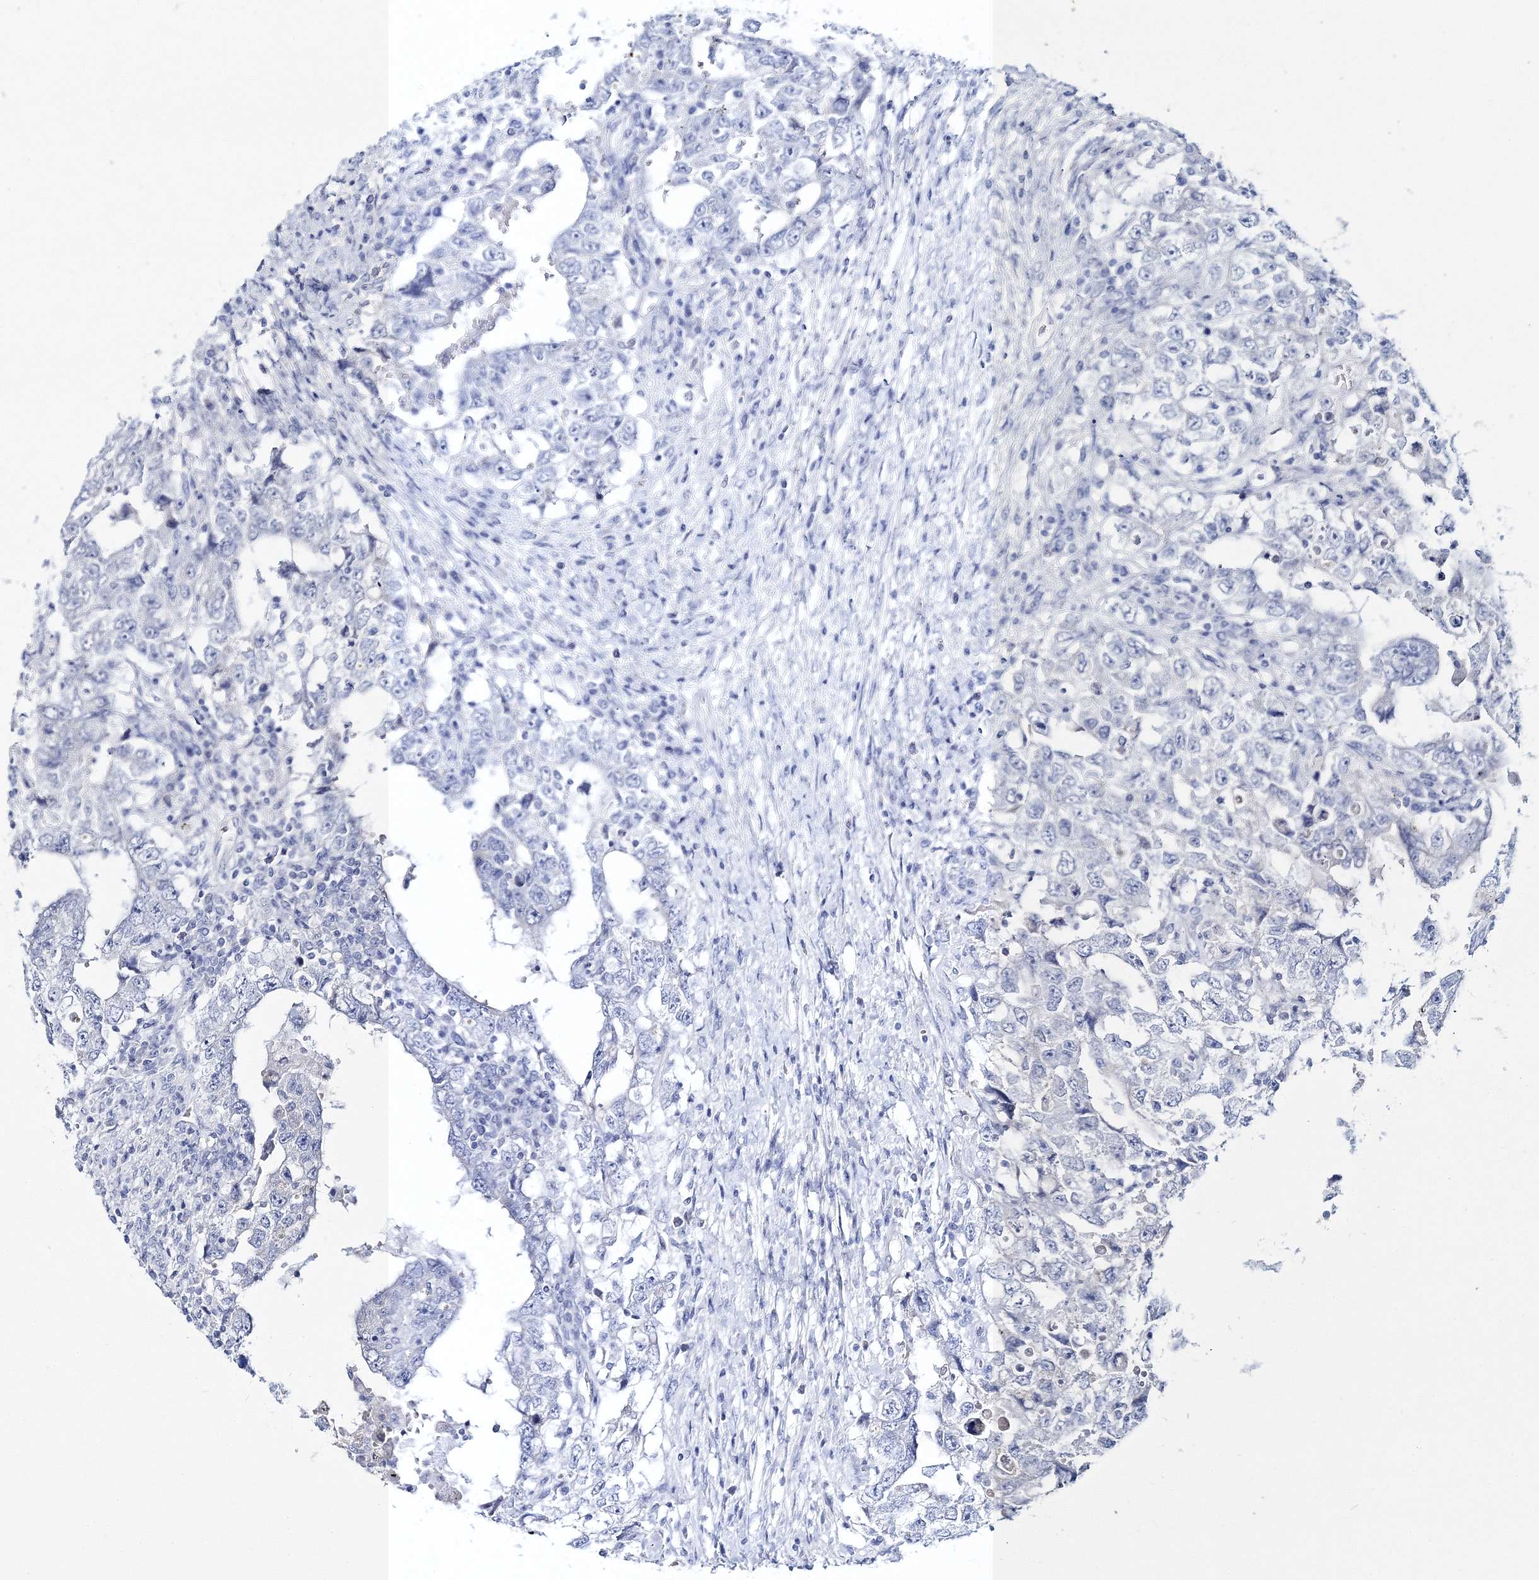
{"staining": {"intensity": "negative", "quantity": "none", "location": "none"}, "tissue": "testis cancer", "cell_type": "Tumor cells", "image_type": "cancer", "snomed": [{"axis": "morphology", "description": "Carcinoma, Embryonal, NOS"}, {"axis": "topography", "description": "Testis"}], "caption": "DAB immunohistochemical staining of testis embryonal carcinoma shows no significant expression in tumor cells.", "gene": "MYOZ2", "patient": {"sex": "male", "age": 26}}